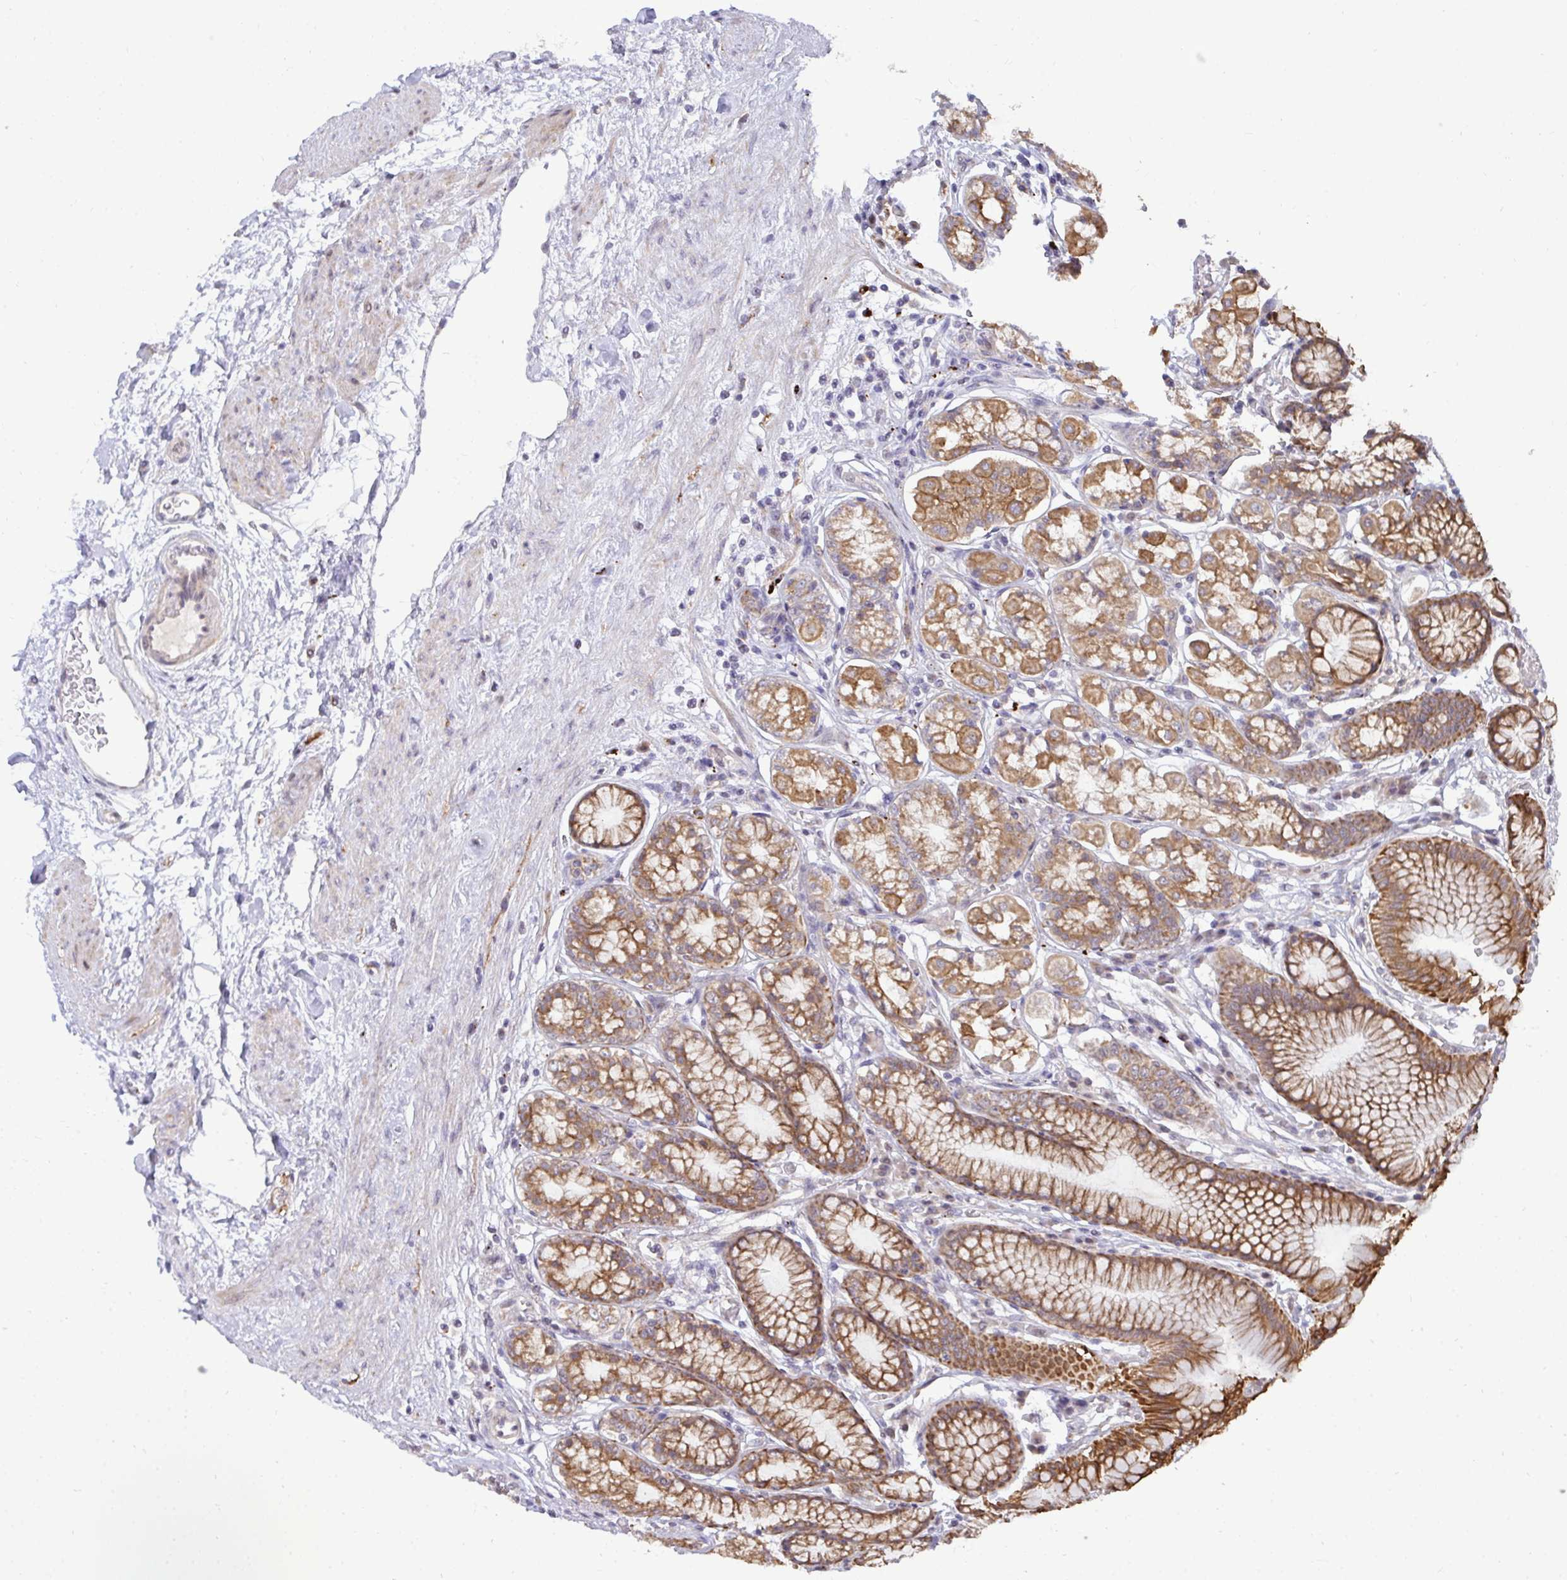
{"staining": {"intensity": "strong", "quantity": ">75%", "location": "cytoplasmic/membranous"}, "tissue": "stomach", "cell_type": "Glandular cells", "image_type": "normal", "snomed": [{"axis": "morphology", "description": "Normal tissue, NOS"}, {"axis": "topography", "description": "Stomach"}, {"axis": "topography", "description": "Stomach, lower"}], "caption": "The photomicrograph demonstrates staining of benign stomach, revealing strong cytoplasmic/membranous protein expression (brown color) within glandular cells.", "gene": "TRIM44", "patient": {"sex": "male", "age": 76}}